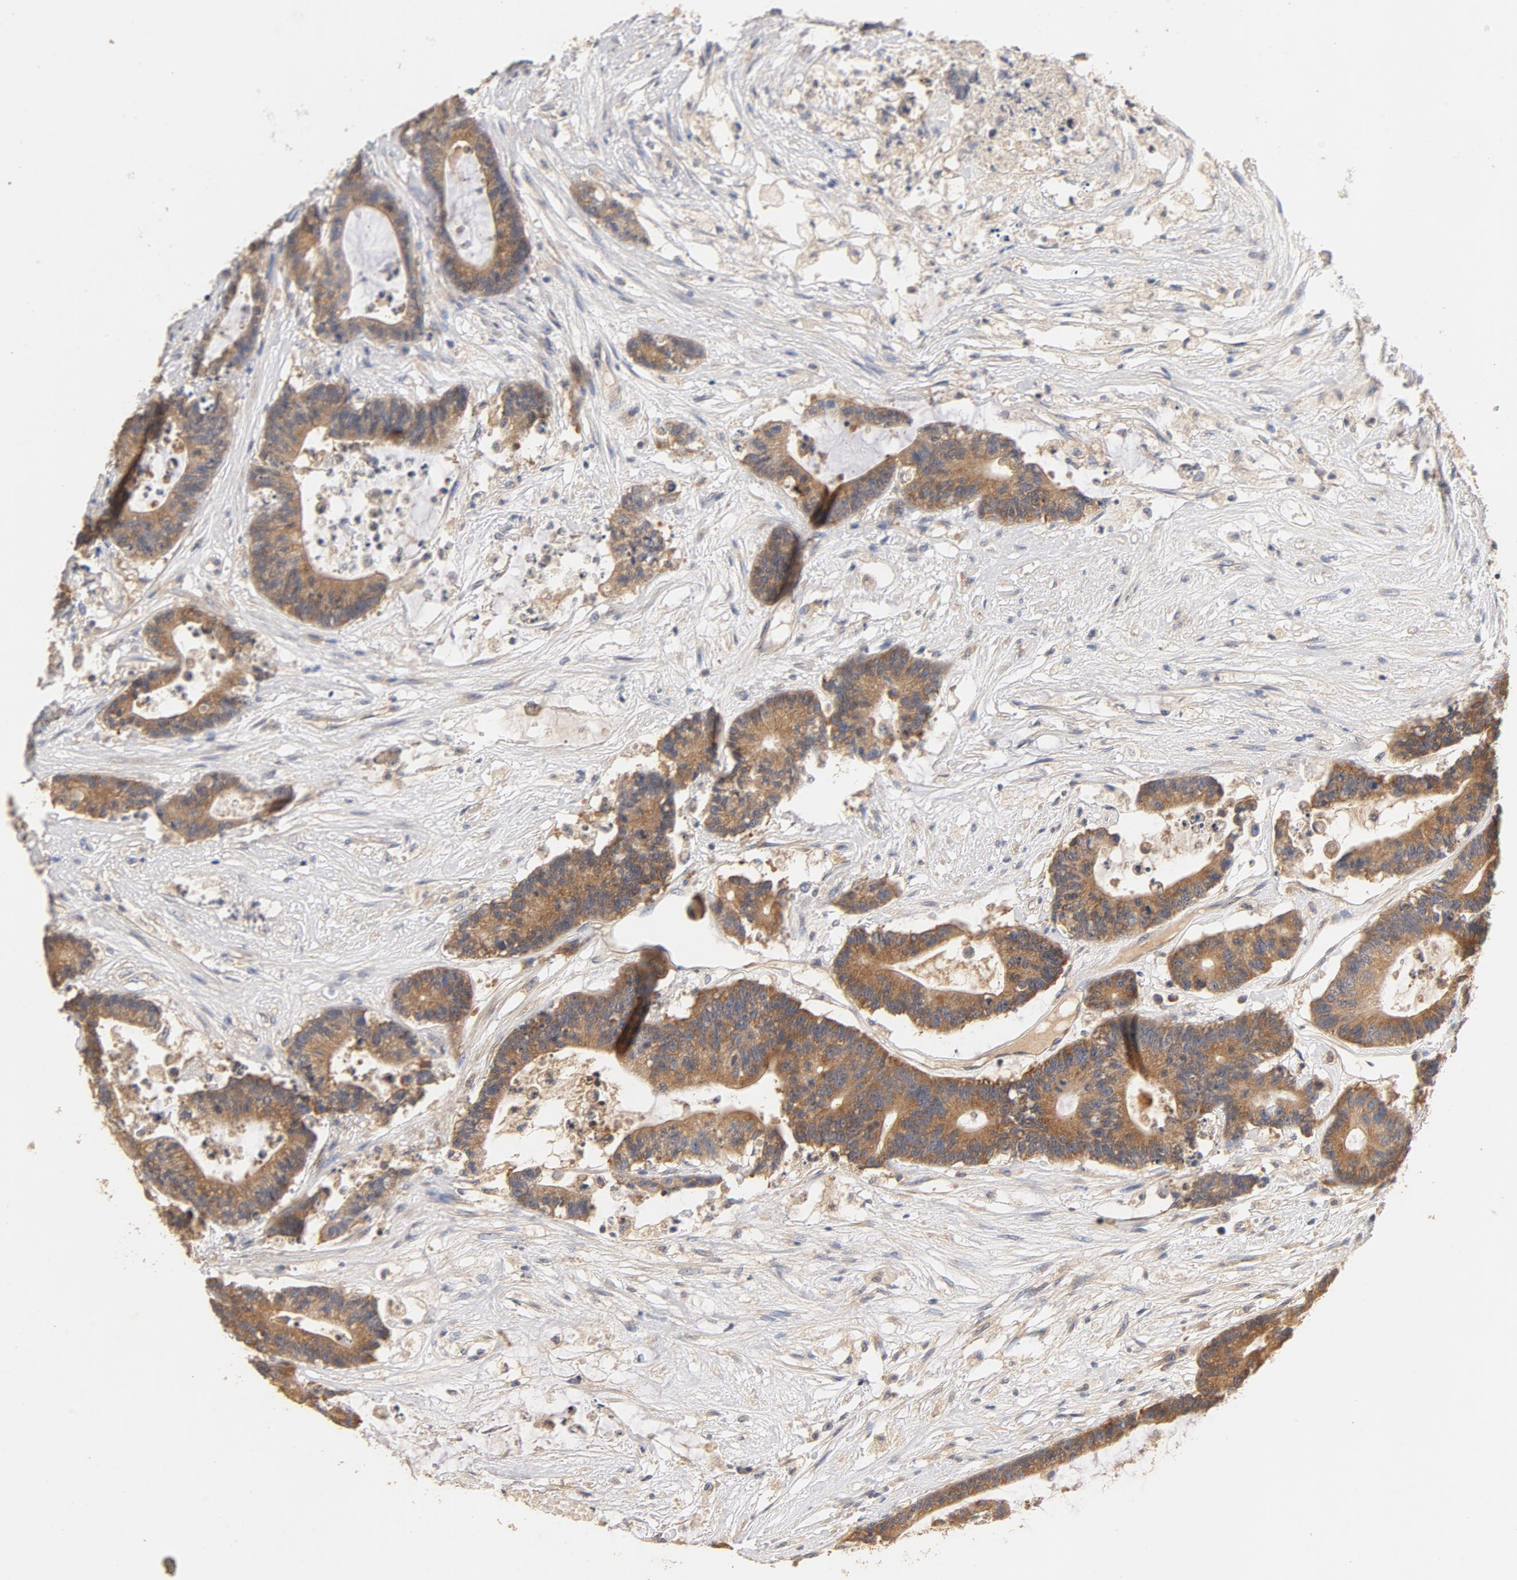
{"staining": {"intensity": "moderate", "quantity": ">75%", "location": "cytoplasmic/membranous"}, "tissue": "colorectal cancer", "cell_type": "Tumor cells", "image_type": "cancer", "snomed": [{"axis": "morphology", "description": "Adenocarcinoma, NOS"}, {"axis": "topography", "description": "Colon"}], "caption": "Immunohistochemistry (IHC) image of neoplastic tissue: colorectal cancer (adenocarcinoma) stained using immunohistochemistry displays medium levels of moderate protein expression localized specifically in the cytoplasmic/membranous of tumor cells, appearing as a cytoplasmic/membranous brown color.", "gene": "DDX6", "patient": {"sex": "female", "age": 84}}